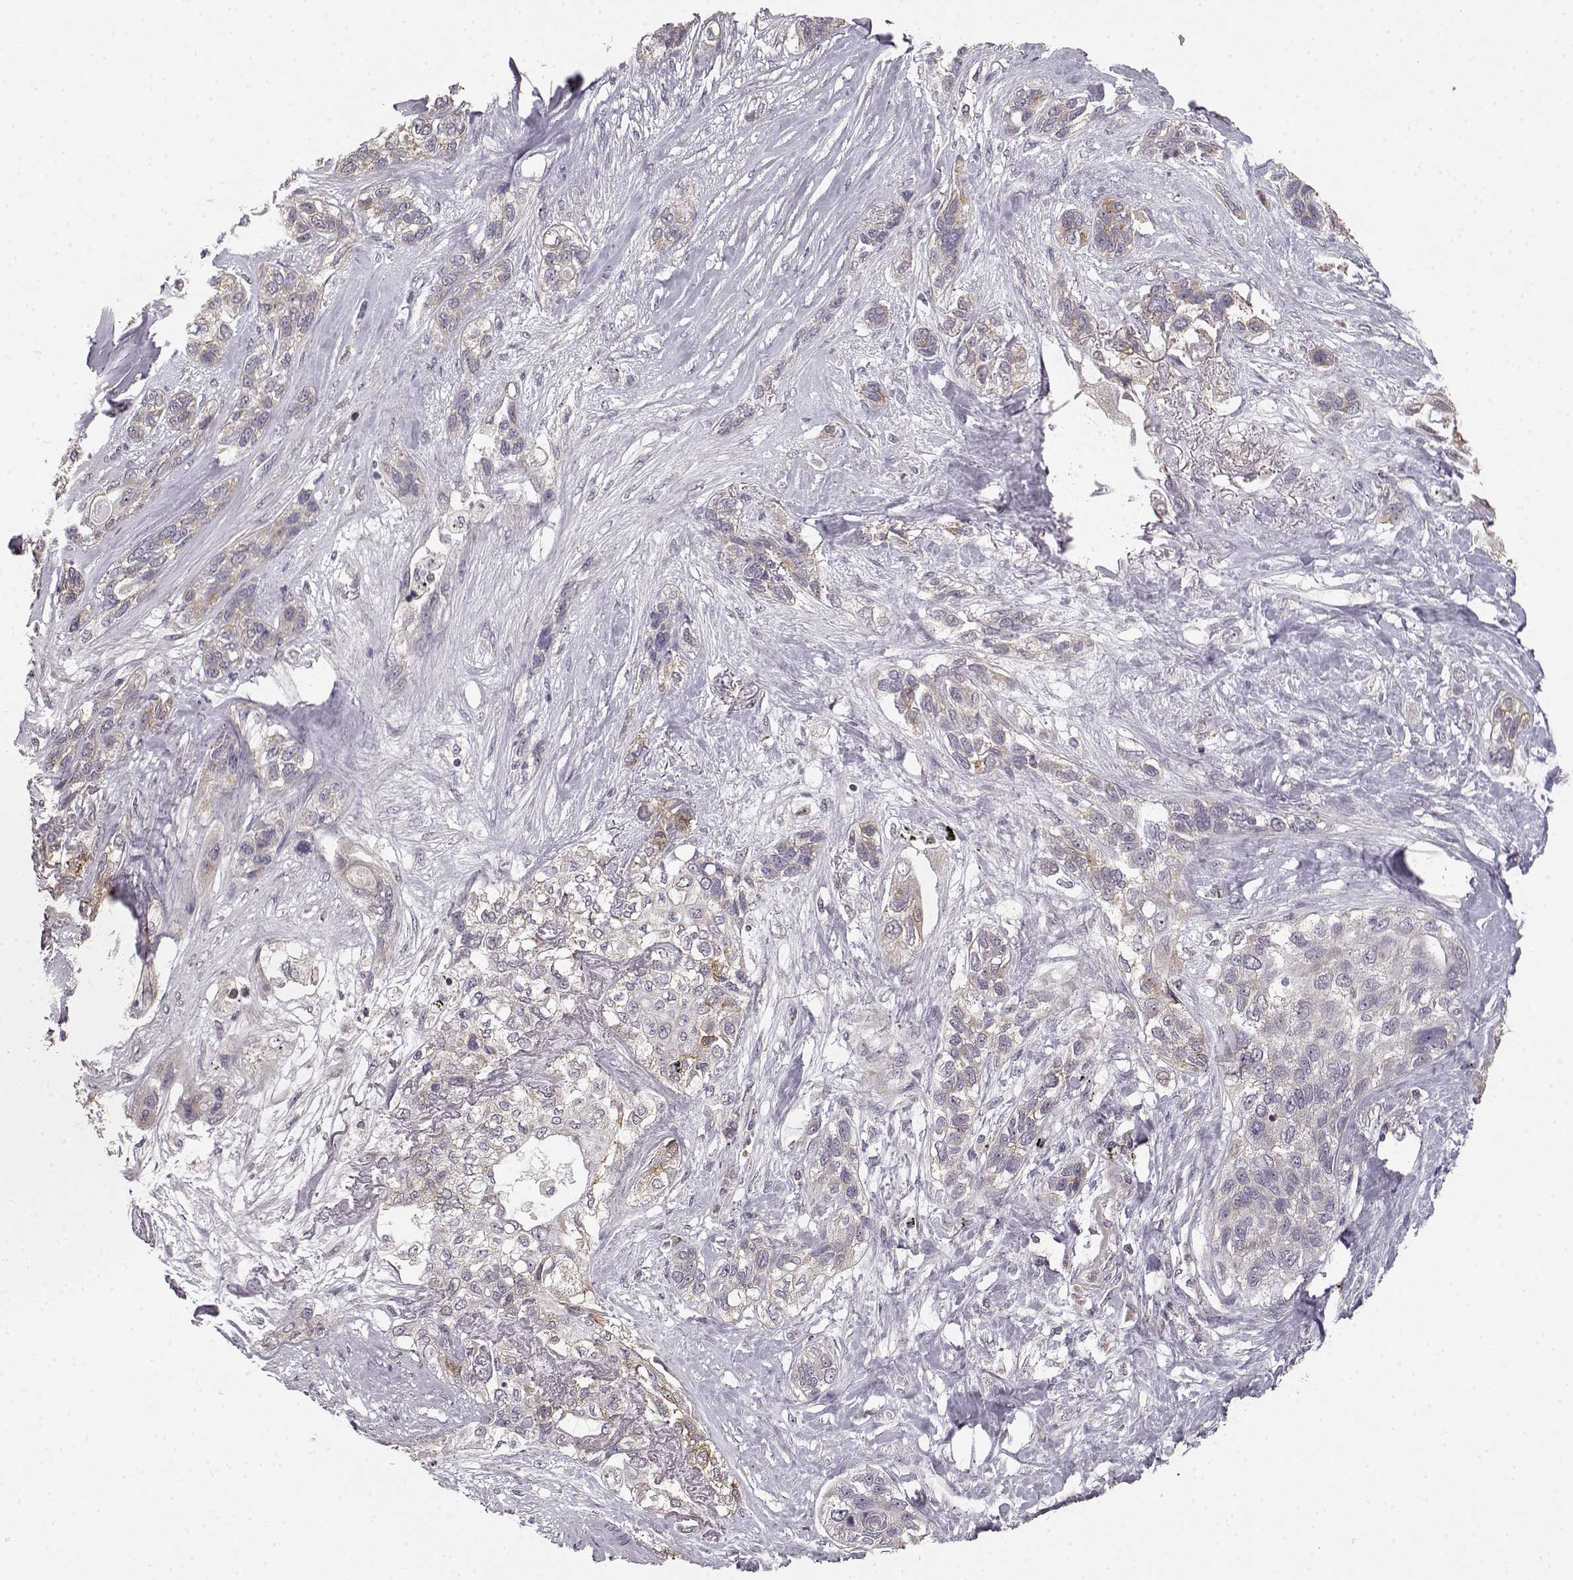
{"staining": {"intensity": "negative", "quantity": "none", "location": "none"}, "tissue": "lung cancer", "cell_type": "Tumor cells", "image_type": "cancer", "snomed": [{"axis": "morphology", "description": "Squamous cell carcinoma, NOS"}, {"axis": "topography", "description": "Lung"}], "caption": "This is an IHC image of human lung squamous cell carcinoma. There is no expression in tumor cells.", "gene": "BACH2", "patient": {"sex": "female", "age": 70}}